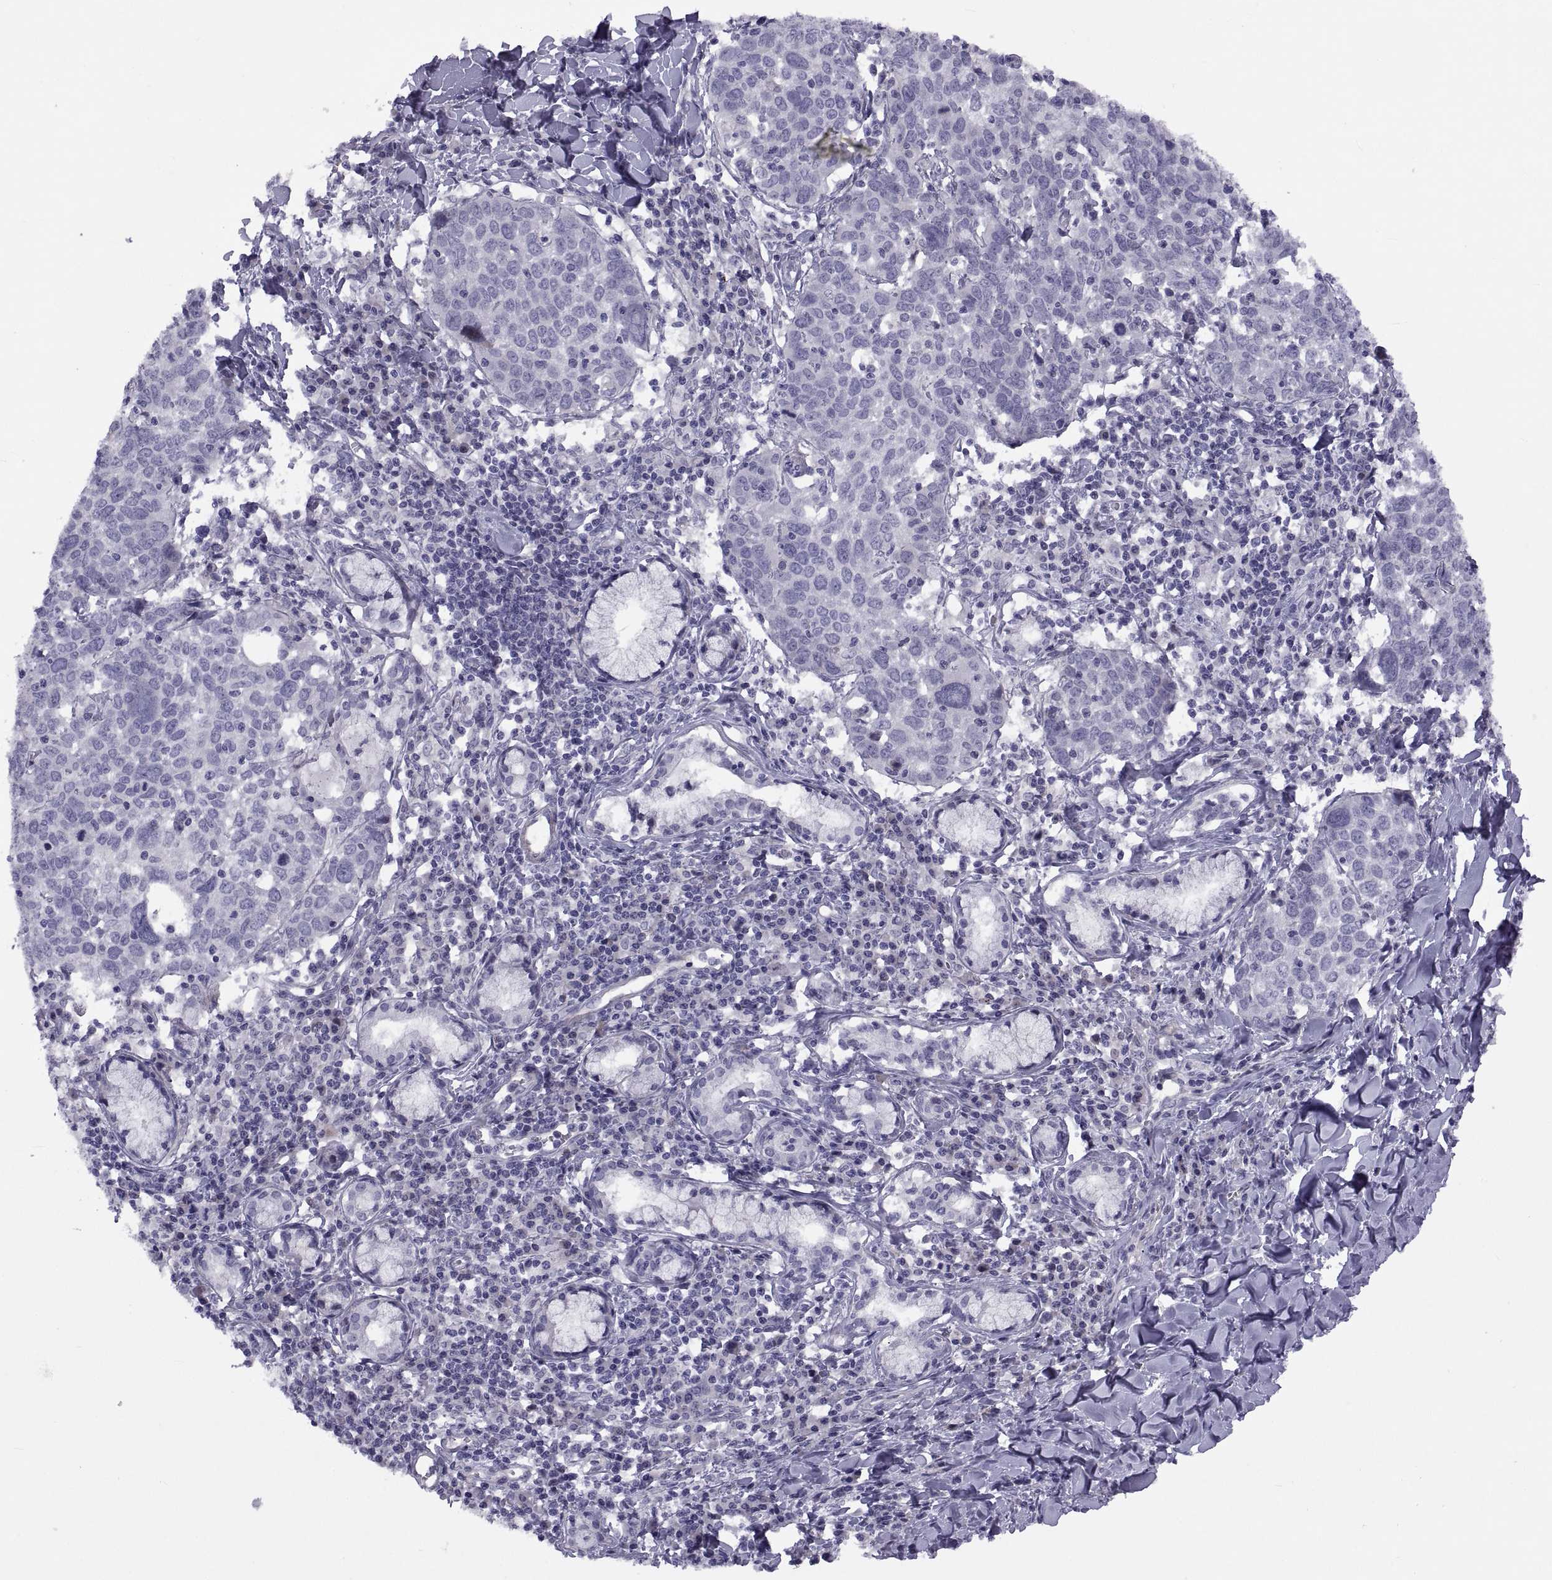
{"staining": {"intensity": "negative", "quantity": "none", "location": "none"}, "tissue": "lung cancer", "cell_type": "Tumor cells", "image_type": "cancer", "snomed": [{"axis": "morphology", "description": "Squamous cell carcinoma, NOS"}, {"axis": "topography", "description": "Lung"}], "caption": "Squamous cell carcinoma (lung) was stained to show a protein in brown. There is no significant positivity in tumor cells.", "gene": "TMEM158", "patient": {"sex": "male", "age": 57}}